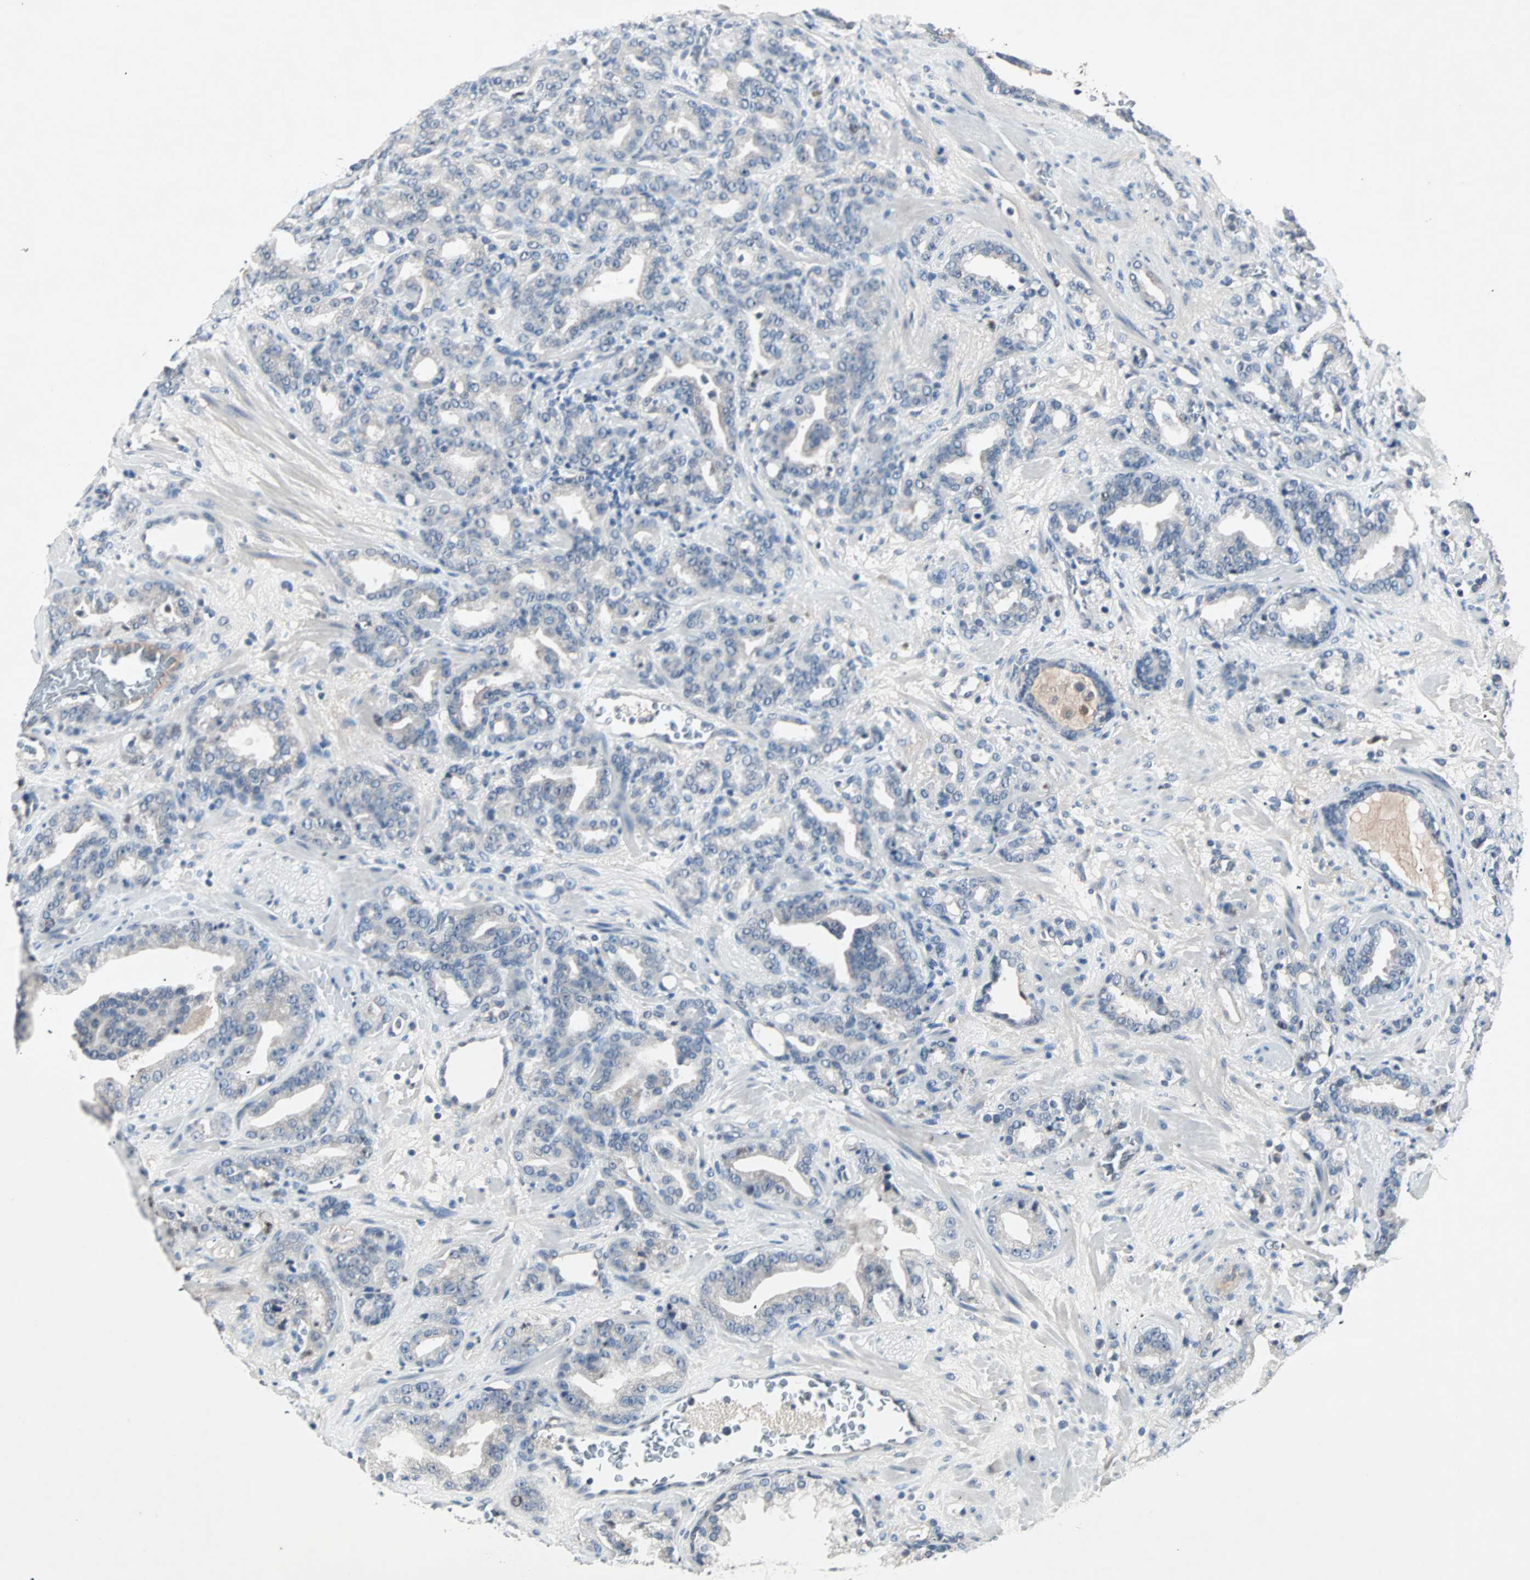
{"staining": {"intensity": "negative", "quantity": "none", "location": "none"}, "tissue": "prostate cancer", "cell_type": "Tumor cells", "image_type": "cancer", "snomed": [{"axis": "morphology", "description": "Adenocarcinoma, Low grade"}, {"axis": "topography", "description": "Prostate"}], "caption": "Adenocarcinoma (low-grade) (prostate) was stained to show a protein in brown. There is no significant staining in tumor cells. (Brightfield microscopy of DAB (3,3'-diaminobenzidine) IHC at high magnification).", "gene": "CCNE2", "patient": {"sex": "male", "age": 63}}